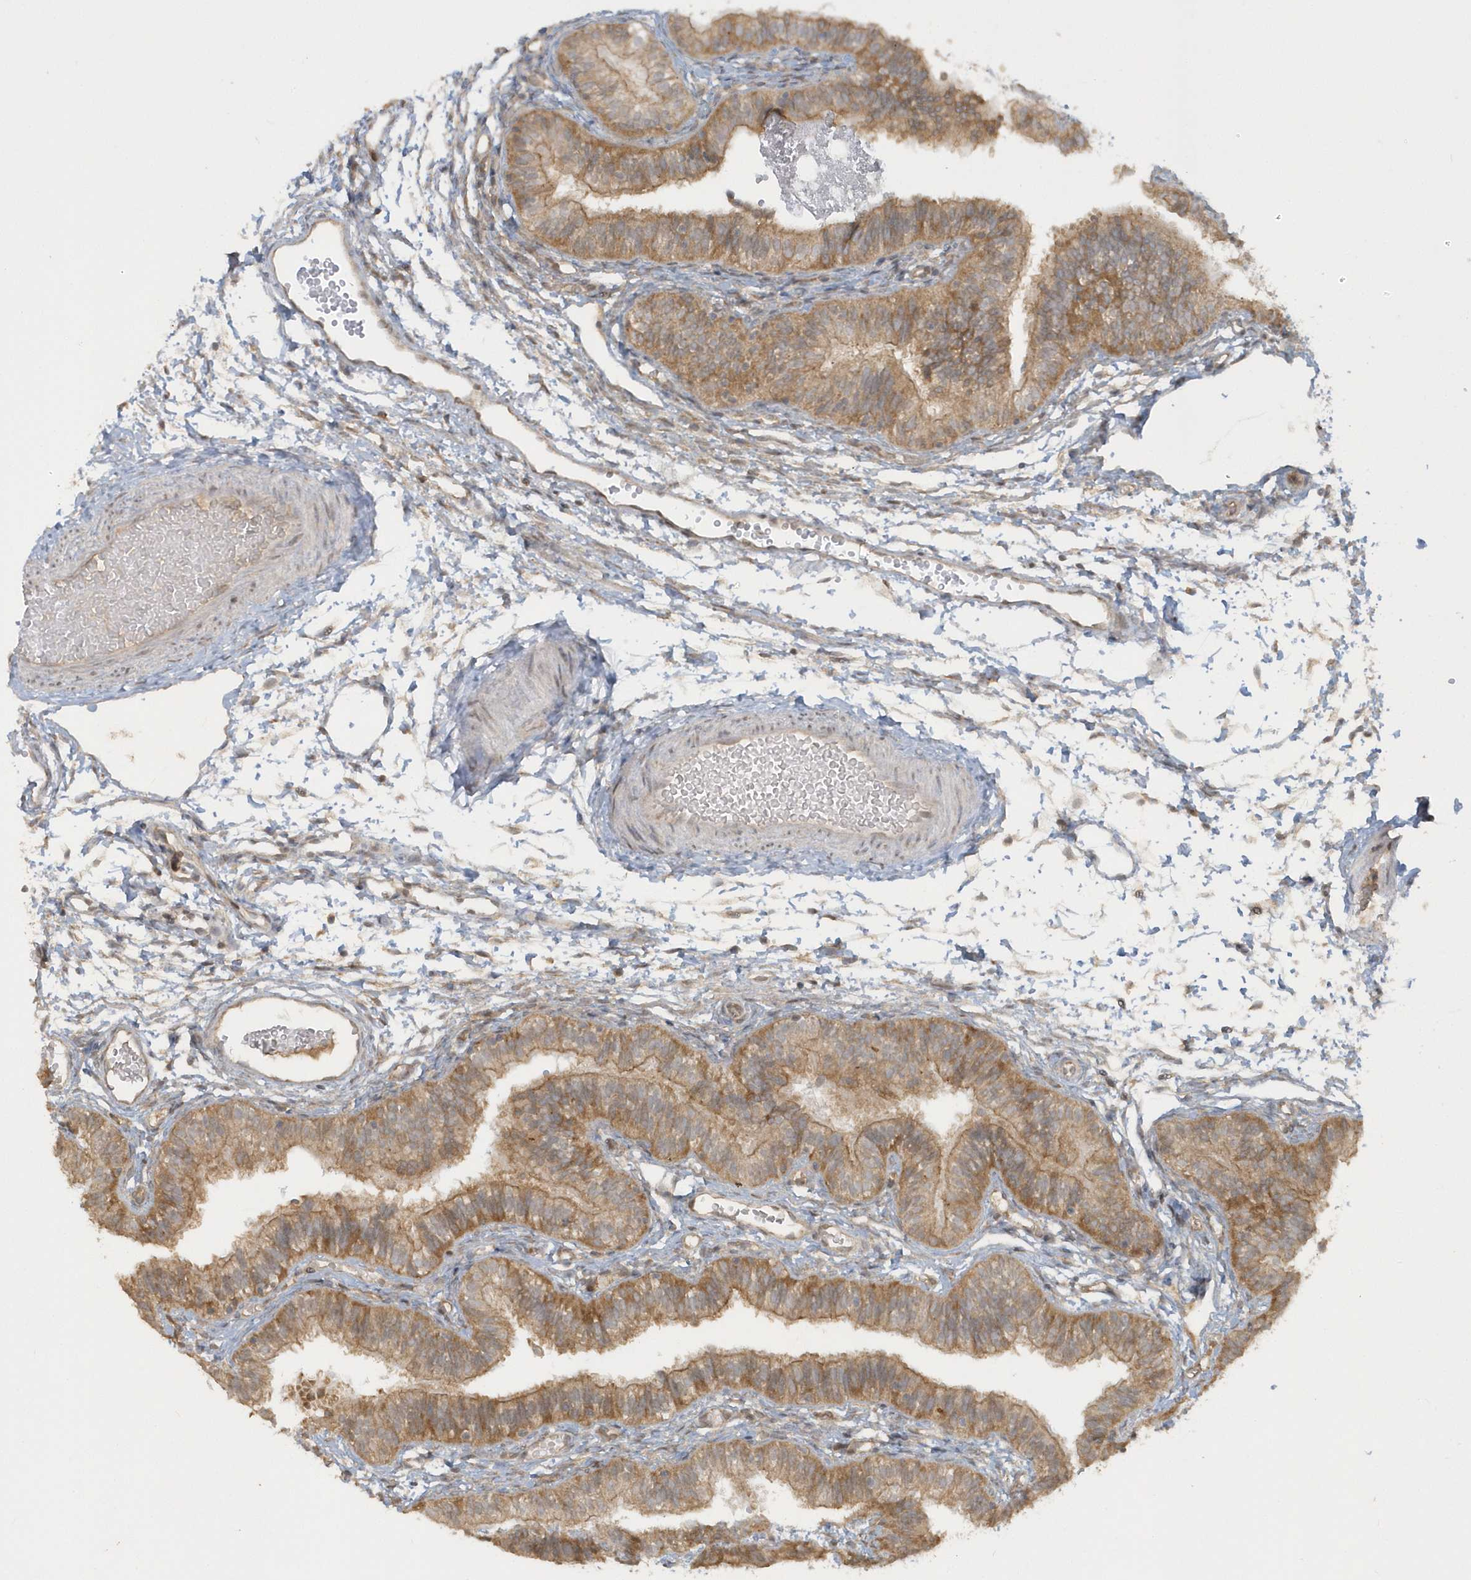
{"staining": {"intensity": "moderate", "quantity": ">75%", "location": "cytoplasmic/membranous"}, "tissue": "fallopian tube", "cell_type": "Glandular cells", "image_type": "normal", "snomed": [{"axis": "morphology", "description": "Normal tissue, NOS"}, {"axis": "topography", "description": "Fallopian tube"}], "caption": "The image reveals immunohistochemical staining of benign fallopian tube. There is moderate cytoplasmic/membranous staining is seen in approximately >75% of glandular cells.", "gene": "STIM2", "patient": {"sex": "female", "age": 35}}